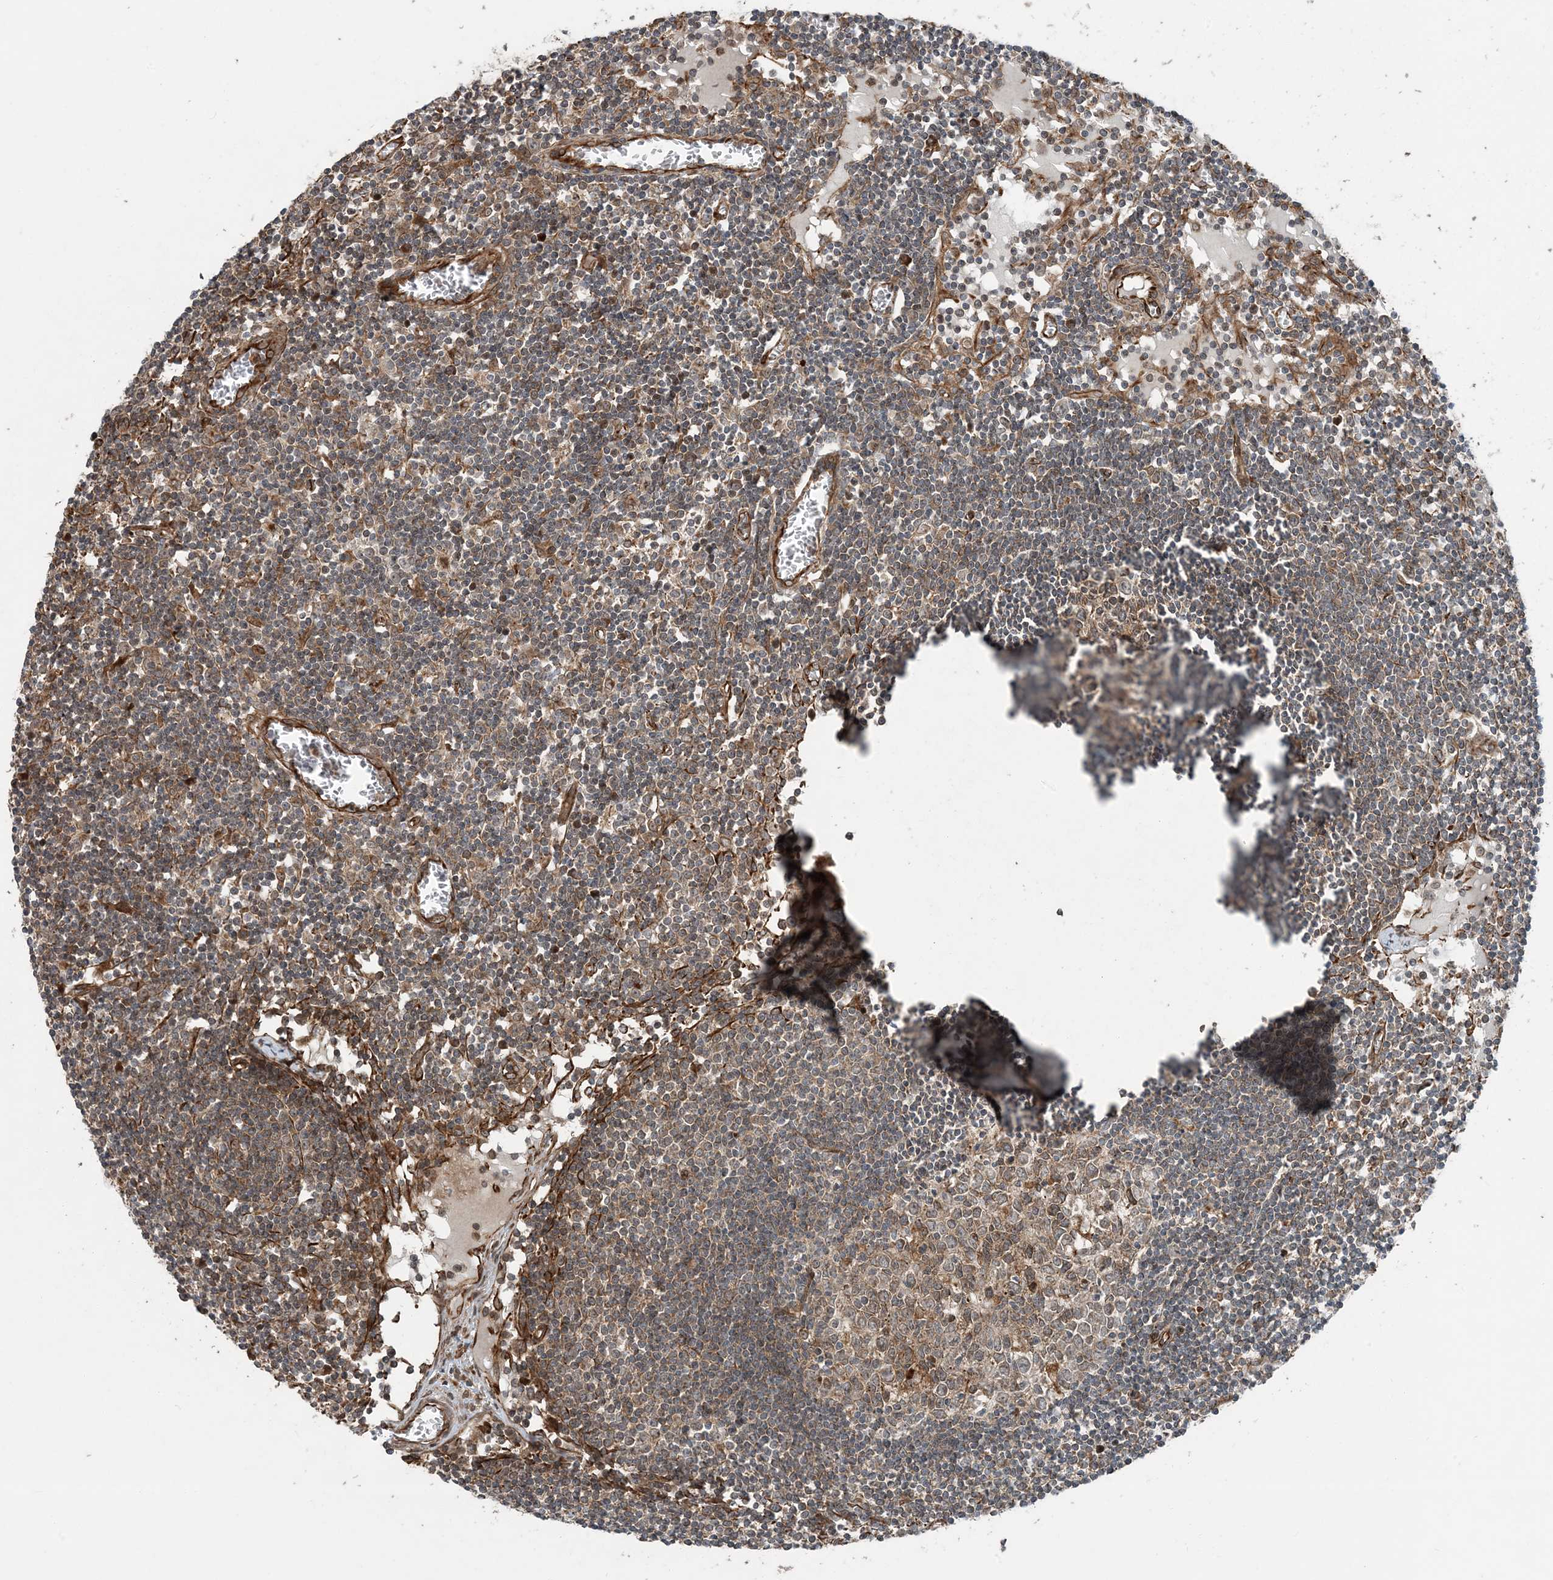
{"staining": {"intensity": "moderate", "quantity": "25%-75%", "location": "cytoplasmic/membranous"}, "tissue": "lymph node", "cell_type": "Germinal center cells", "image_type": "normal", "snomed": [{"axis": "morphology", "description": "Normal tissue, NOS"}, {"axis": "topography", "description": "Lymph node"}], "caption": "A brown stain highlights moderate cytoplasmic/membranous expression of a protein in germinal center cells of unremarkable human lymph node. (IHC, brightfield microscopy, high magnification).", "gene": "EDEM2", "patient": {"sex": "female", "age": 11}}